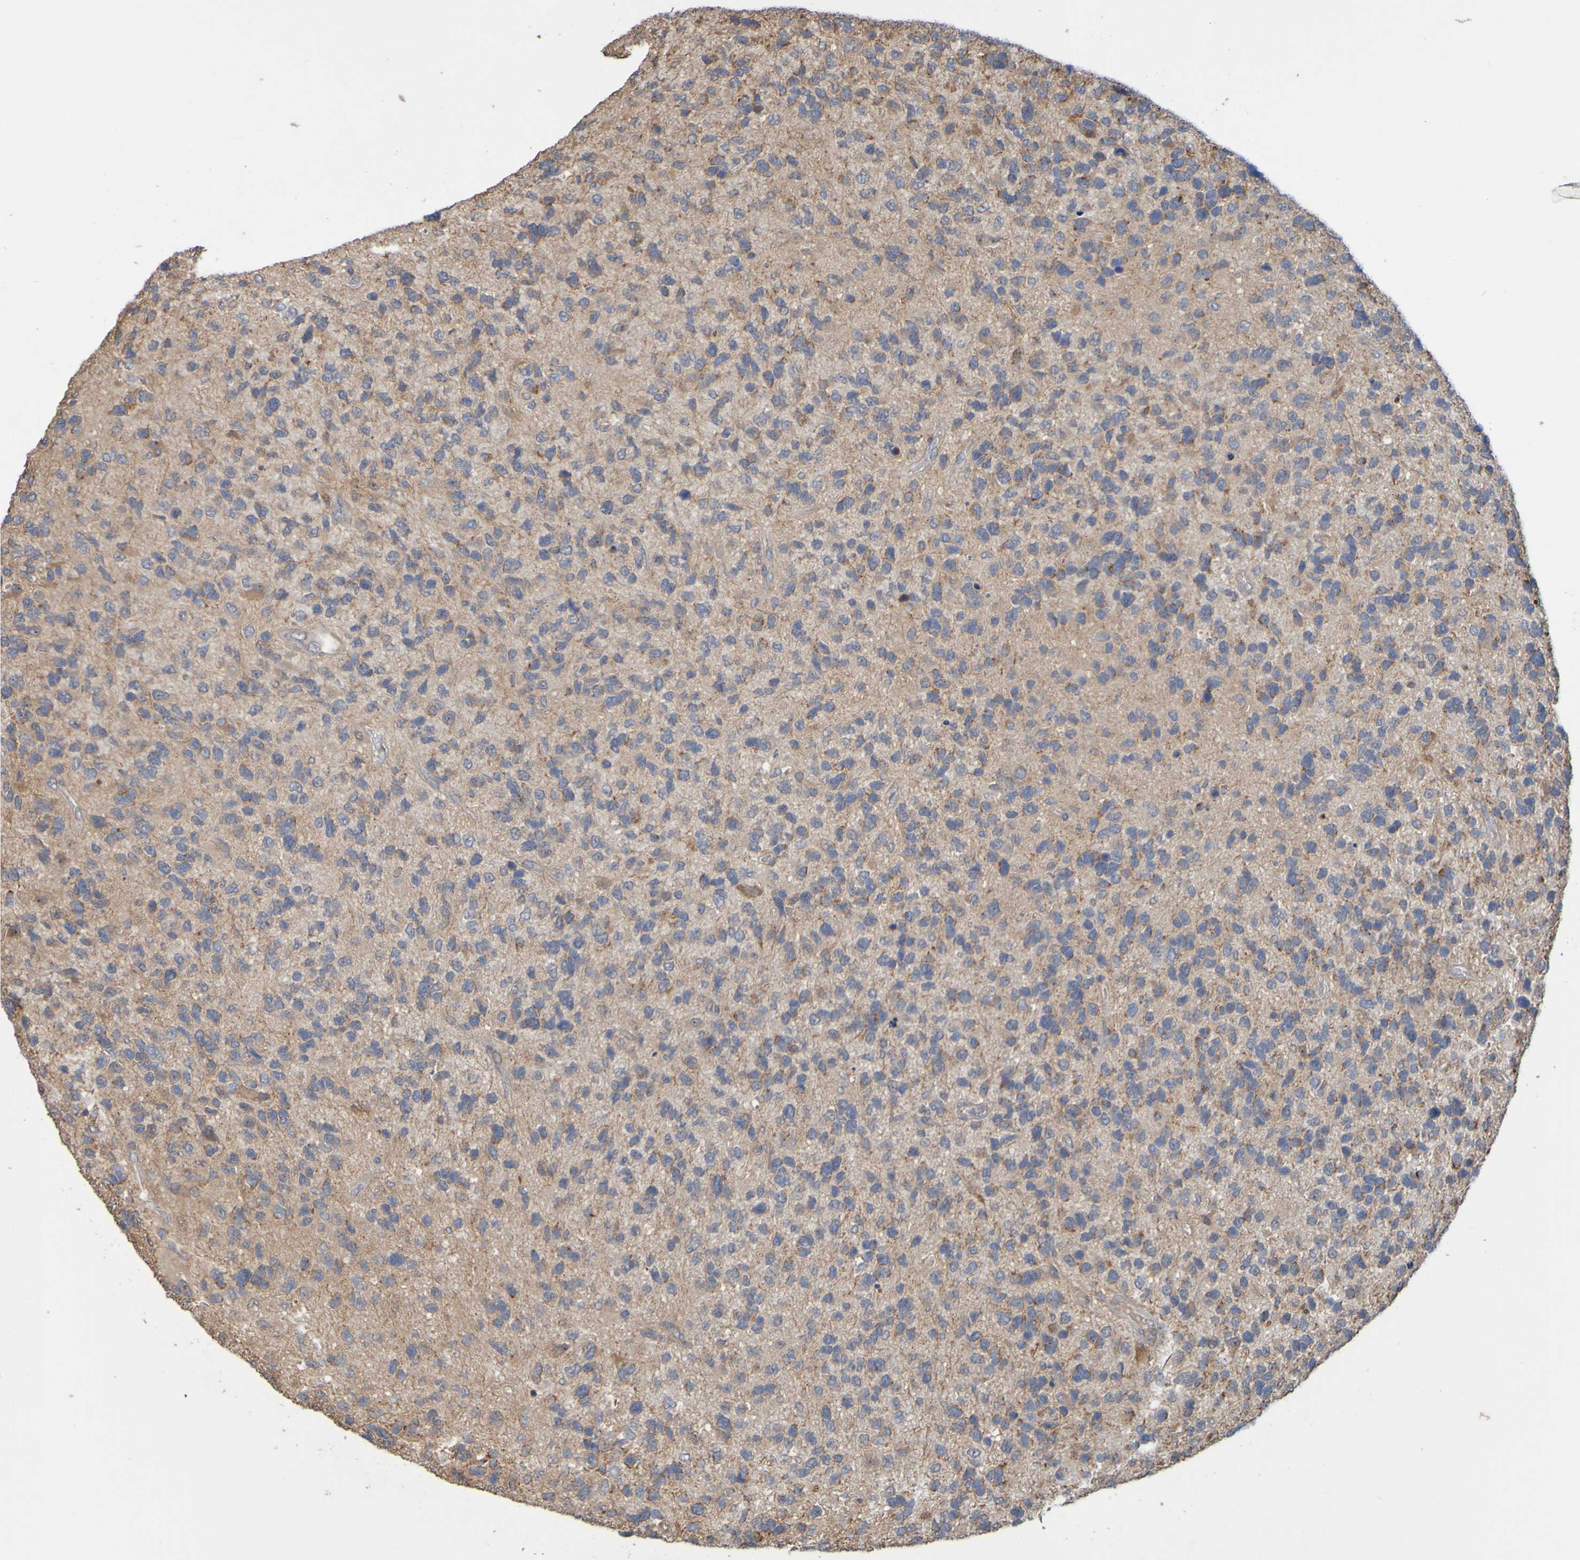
{"staining": {"intensity": "moderate", "quantity": ">75%", "location": "cytoplasmic/membranous"}, "tissue": "glioma", "cell_type": "Tumor cells", "image_type": "cancer", "snomed": [{"axis": "morphology", "description": "Glioma, malignant, High grade"}, {"axis": "topography", "description": "Brain"}], "caption": "Approximately >75% of tumor cells in malignant glioma (high-grade) show moderate cytoplasmic/membranous protein expression as visualized by brown immunohistochemical staining.", "gene": "TMBIM1", "patient": {"sex": "female", "age": 58}}